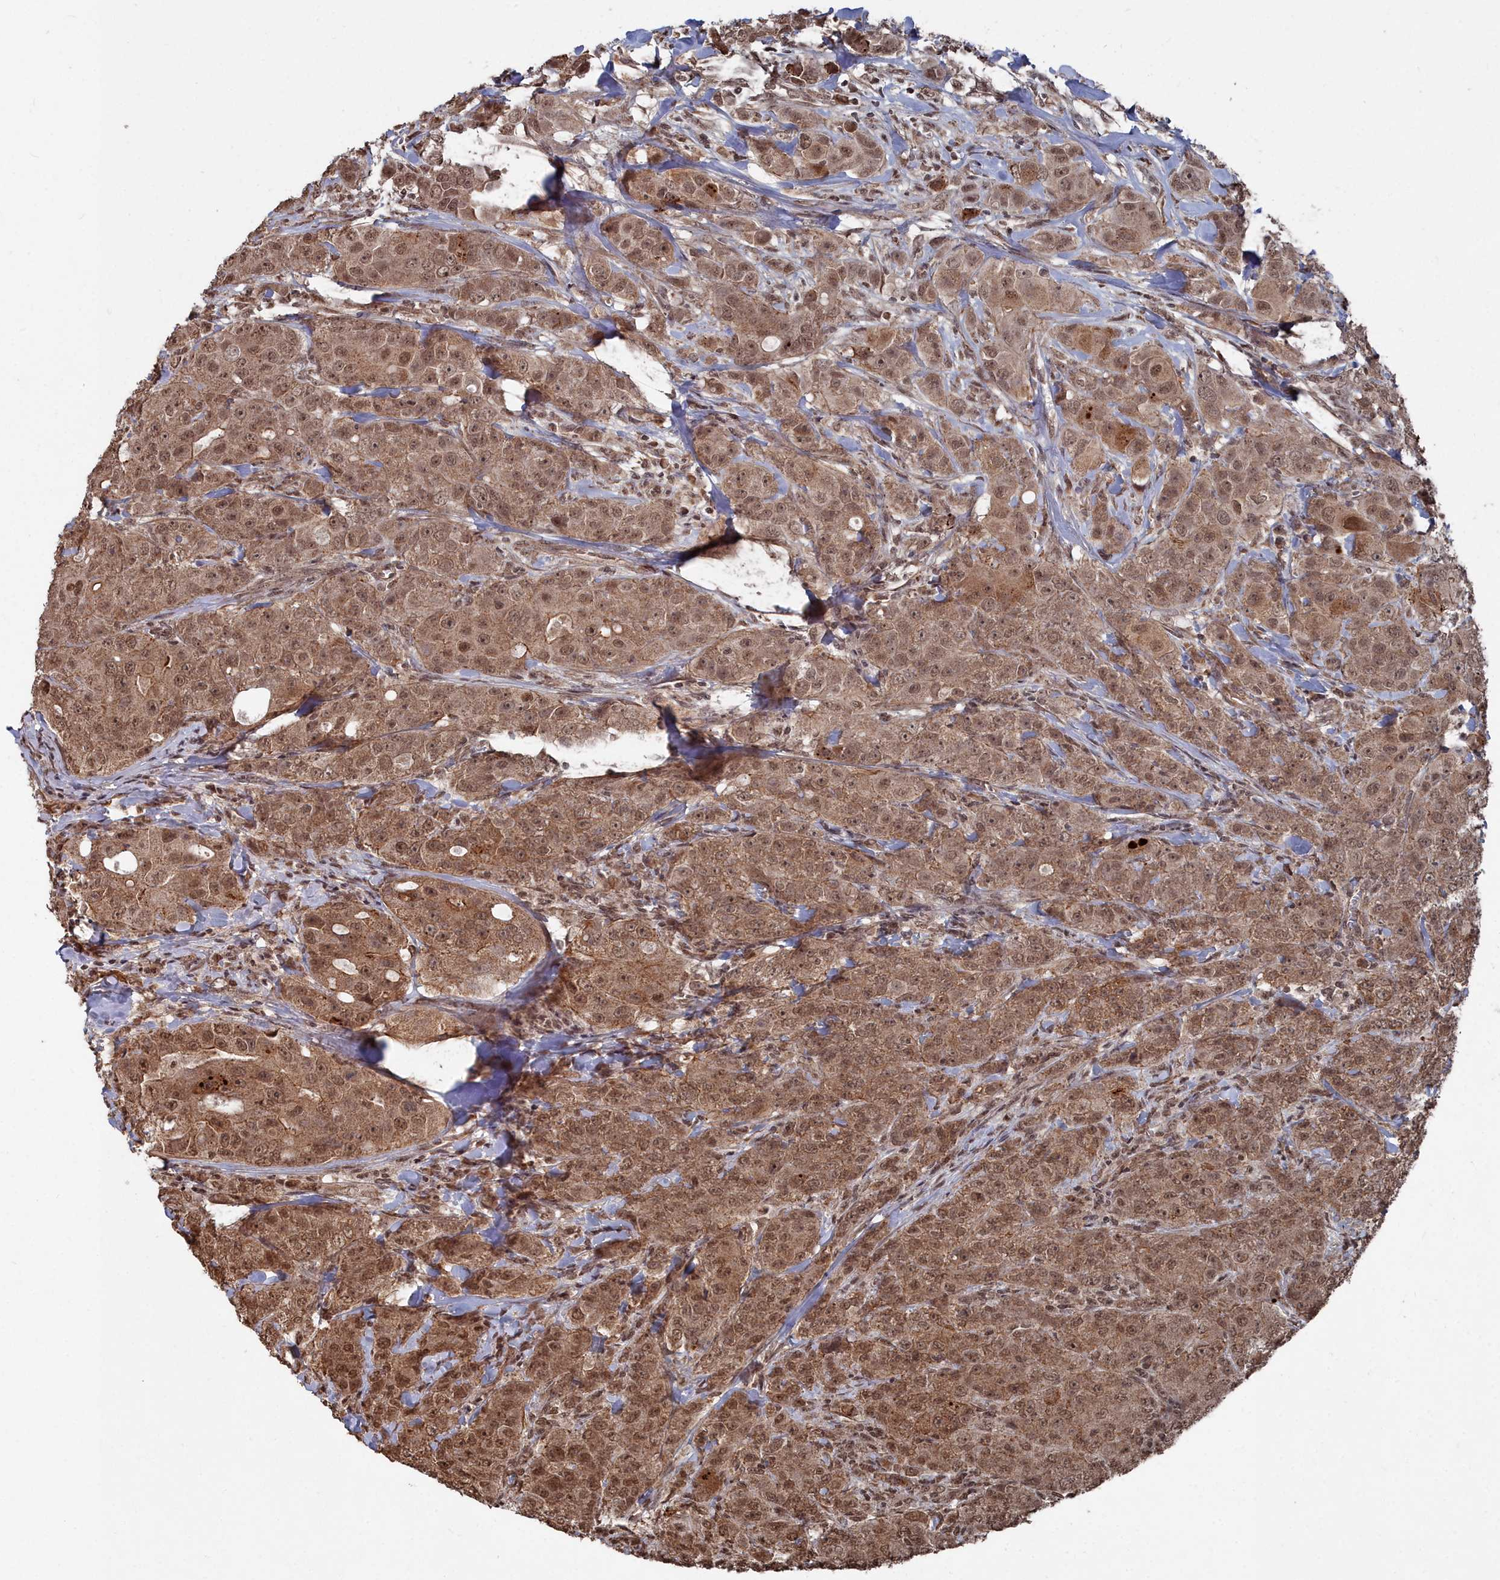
{"staining": {"intensity": "moderate", "quantity": ">75%", "location": "cytoplasmic/membranous,nuclear"}, "tissue": "breast cancer", "cell_type": "Tumor cells", "image_type": "cancer", "snomed": [{"axis": "morphology", "description": "Duct carcinoma"}, {"axis": "topography", "description": "Breast"}], "caption": "This histopathology image demonstrates immunohistochemistry (IHC) staining of breast cancer, with medium moderate cytoplasmic/membranous and nuclear expression in approximately >75% of tumor cells.", "gene": "CCNP", "patient": {"sex": "female", "age": 43}}